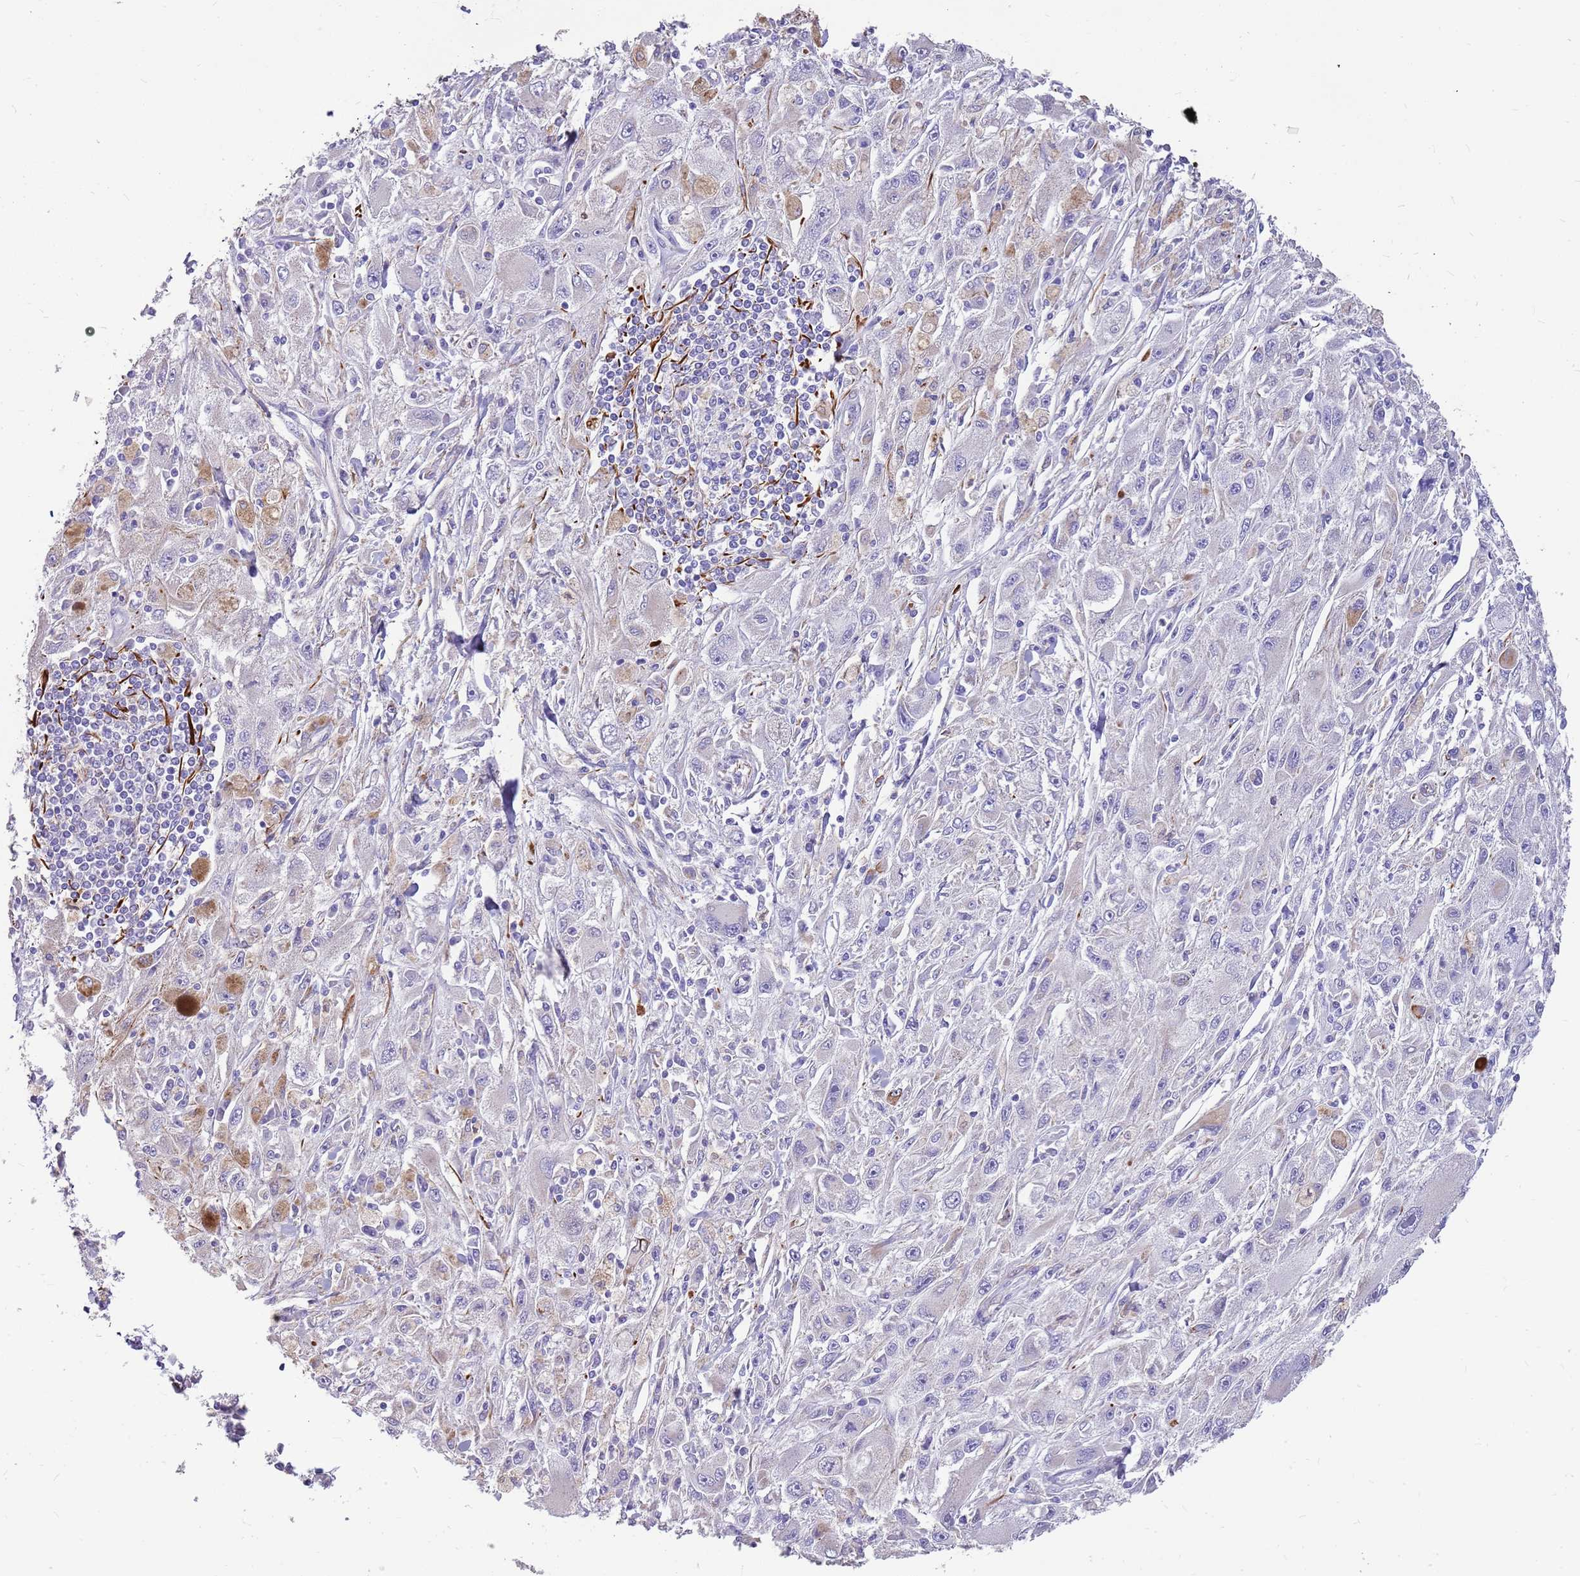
{"staining": {"intensity": "moderate", "quantity": "<25%", "location": "cytoplasmic/membranous"}, "tissue": "melanoma", "cell_type": "Tumor cells", "image_type": "cancer", "snomed": [{"axis": "morphology", "description": "Malignant melanoma, Metastatic site"}, {"axis": "topography", "description": "Skin"}], "caption": "Immunohistochemical staining of human melanoma displays low levels of moderate cytoplasmic/membranous protein staining in approximately <25% of tumor cells. Immunohistochemistry (ihc) stains the protein of interest in brown and the nuclei are stained blue.", "gene": "ZDHHC1", "patient": {"sex": "male", "age": 53}}